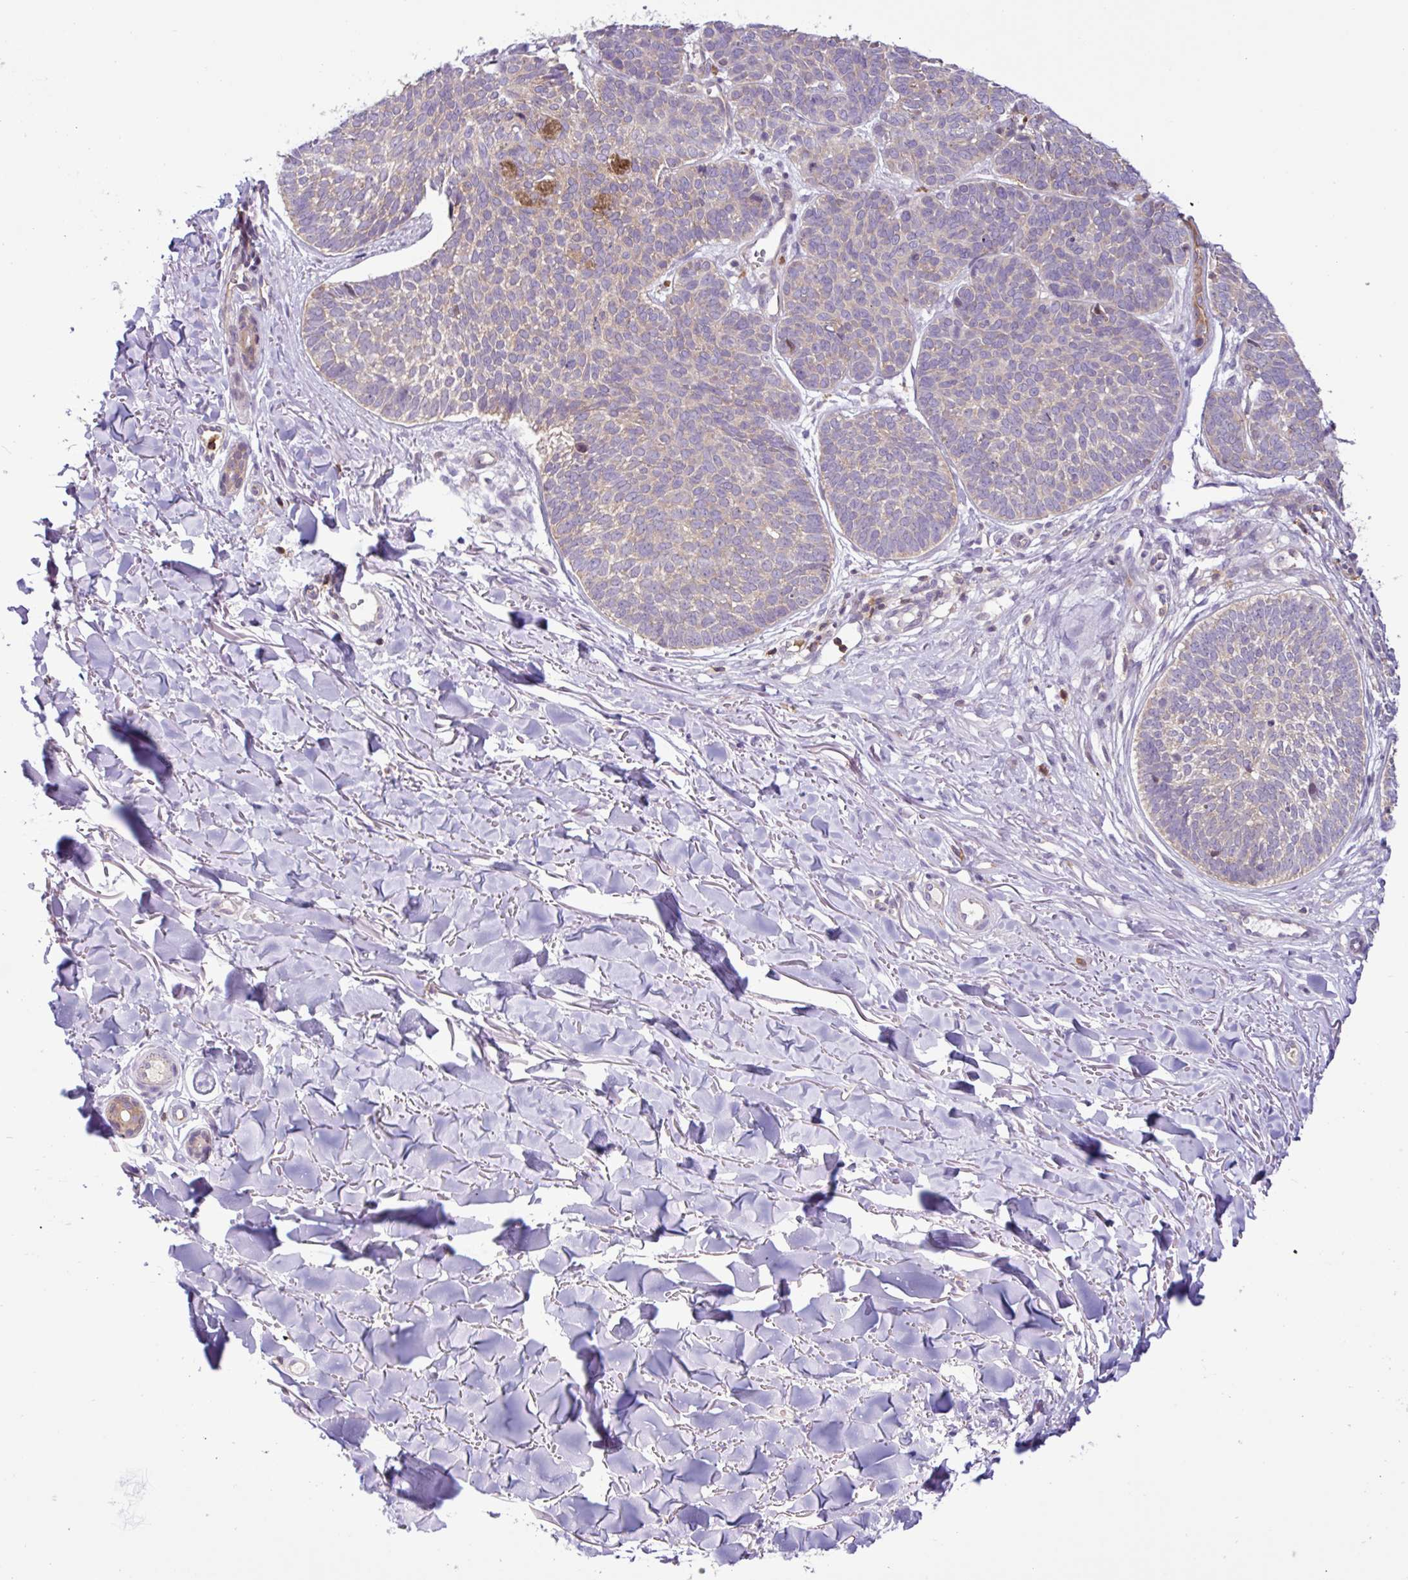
{"staining": {"intensity": "negative", "quantity": "none", "location": "none"}, "tissue": "skin cancer", "cell_type": "Tumor cells", "image_type": "cancer", "snomed": [{"axis": "morphology", "description": "Basal cell carcinoma"}, {"axis": "topography", "description": "Skin"}, {"axis": "topography", "description": "Skin of neck"}, {"axis": "topography", "description": "Skin of shoulder"}, {"axis": "topography", "description": "Skin of back"}], "caption": "A histopathology image of skin cancer stained for a protein shows no brown staining in tumor cells.", "gene": "ACTR3", "patient": {"sex": "male", "age": 80}}